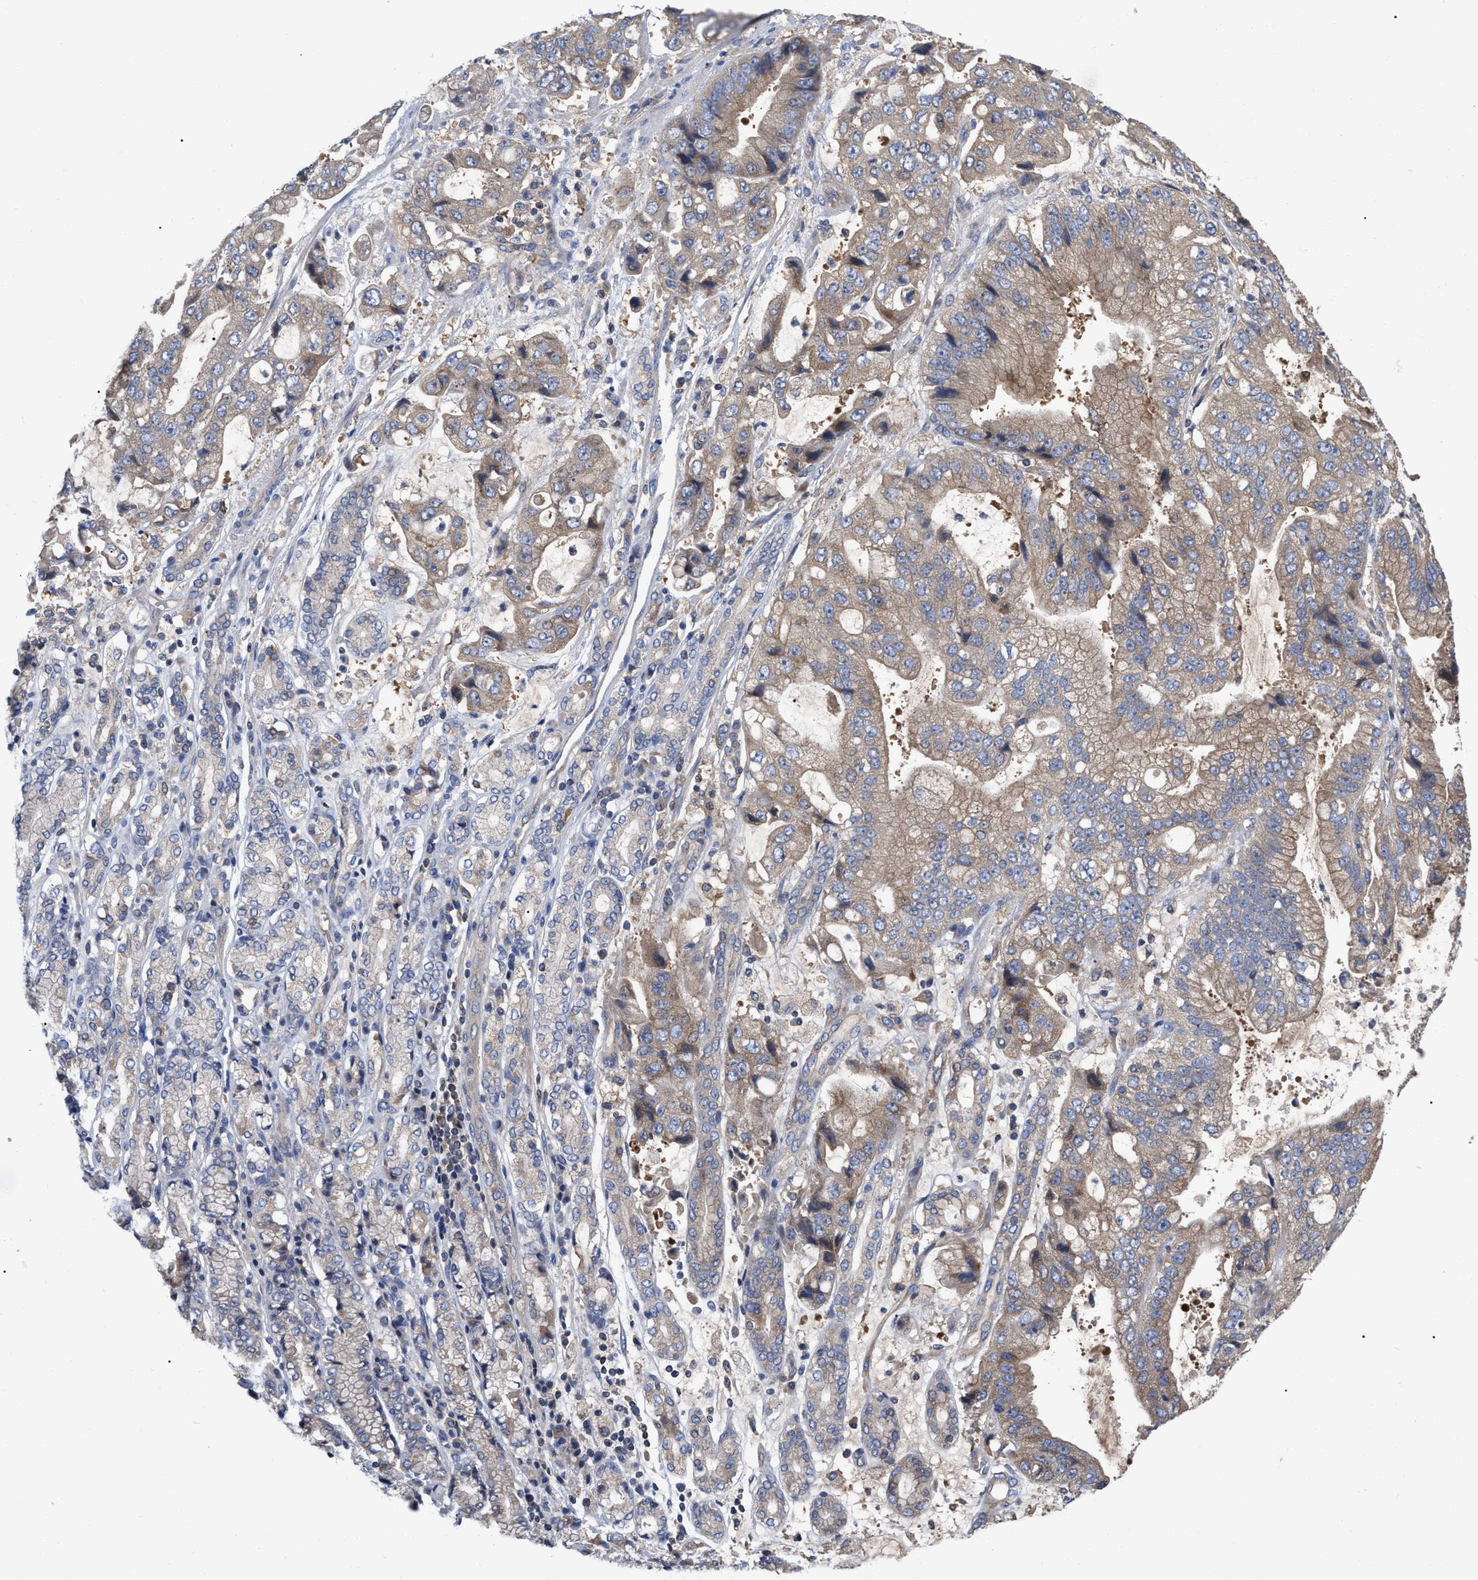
{"staining": {"intensity": "weak", "quantity": ">75%", "location": "cytoplasmic/membranous"}, "tissue": "stomach cancer", "cell_type": "Tumor cells", "image_type": "cancer", "snomed": [{"axis": "morphology", "description": "Normal tissue, NOS"}, {"axis": "morphology", "description": "Adenocarcinoma, NOS"}, {"axis": "topography", "description": "Stomach"}], "caption": "DAB immunohistochemical staining of human stomach cancer exhibits weak cytoplasmic/membranous protein expression in approximately >75% of tumor cells.", "gene": "RAP1GDS1", "patient": {"sex": "male", "age": 62}}